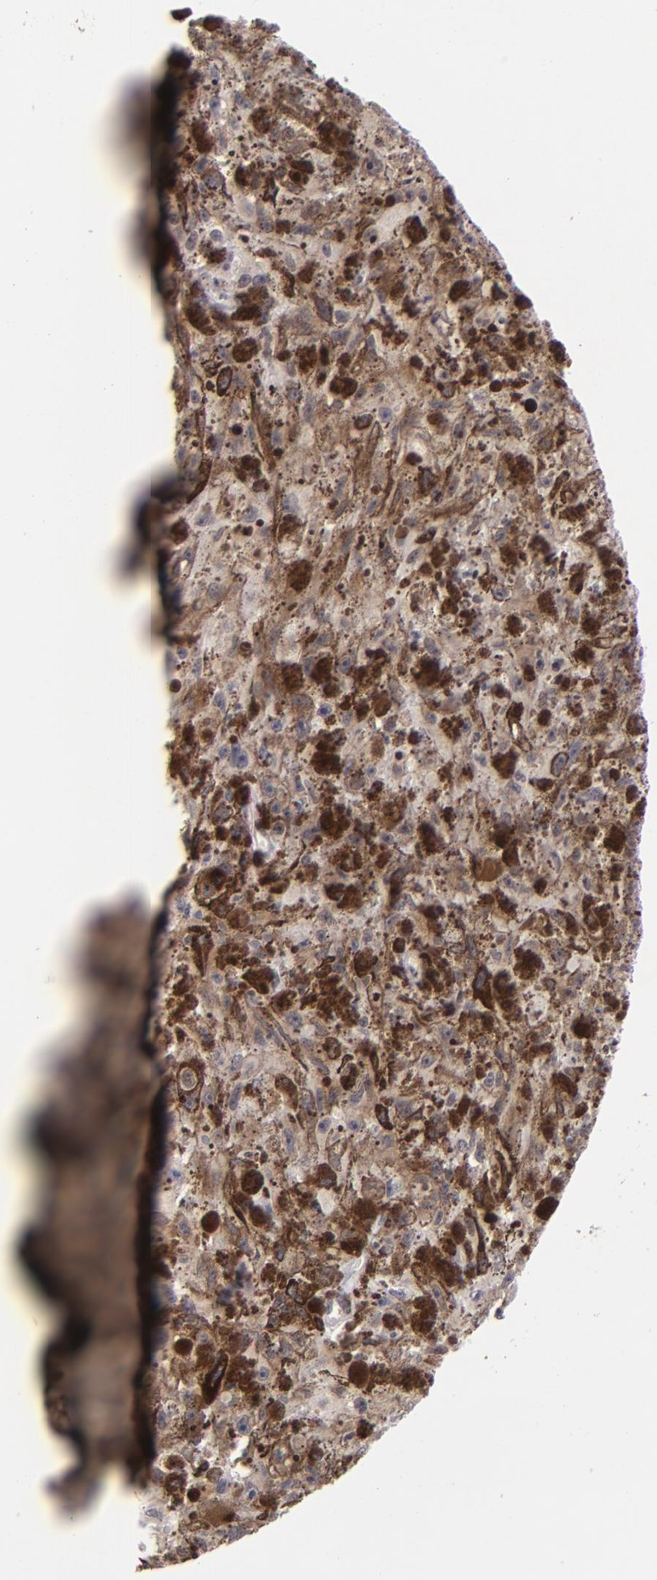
{"staining": {"intensity": "moderate", "quantity": "<25%", "location": "nuclear"}, "tissue": "melanoma", "cell_type": "Tumor cells", "image_type": "cancer", "snomed": [{"axis": "morphology", "description": "Malignant melanoma, NOS"}, {"axis": "topography", "description": "Skin"}], "caption": "DAB (3,3'-diaminobenzidine) immunohistochemical staining of human malignant melanoma shows moderate nuclear protein expression in approximately <25% of tumor cells.", "gene": "MLLT3", "patient": {"sex": "female", "age": 104}}